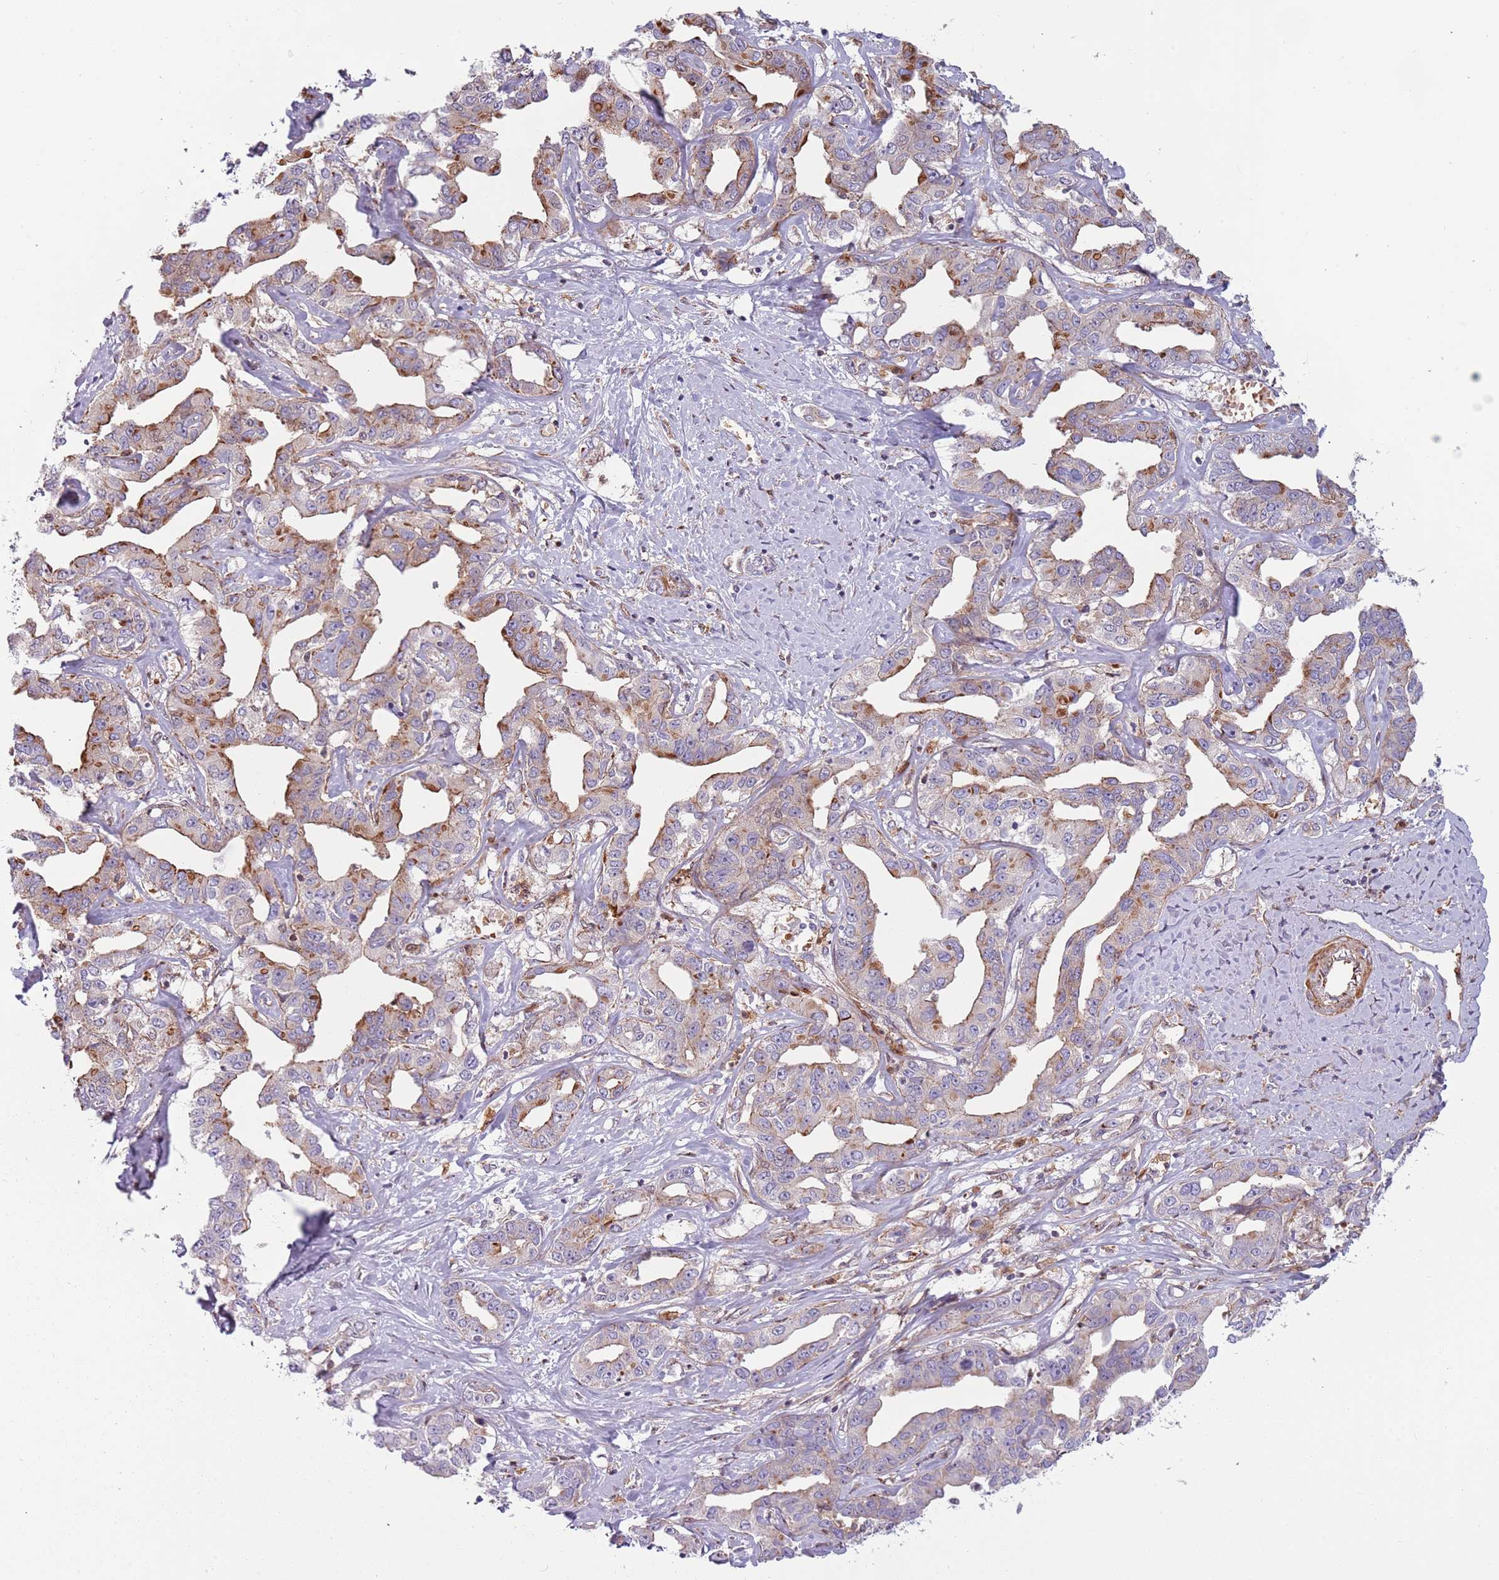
{"staining": {"intensity": "moderate", "quantity": "25%-75%", "location": "cytoplasmic/membranous"}, "tissue": "liver cancer", "cell_type": "Tumor cells", "image_type": "cancer", "snomed": [{"axis": "morphology", "description": "Cholangiocarcinoma"}, {"axis": "topography", "description": "Liver"}], "caption": "Approximately 25%-75% of tumor cells in liver cholangiocarcinoma show moderate cytoplasmic/membranous protein expression as visualized by brown immunohistochemical staining.", "gene": "NADK", "patient": {"sex": "male", "age": 59}}